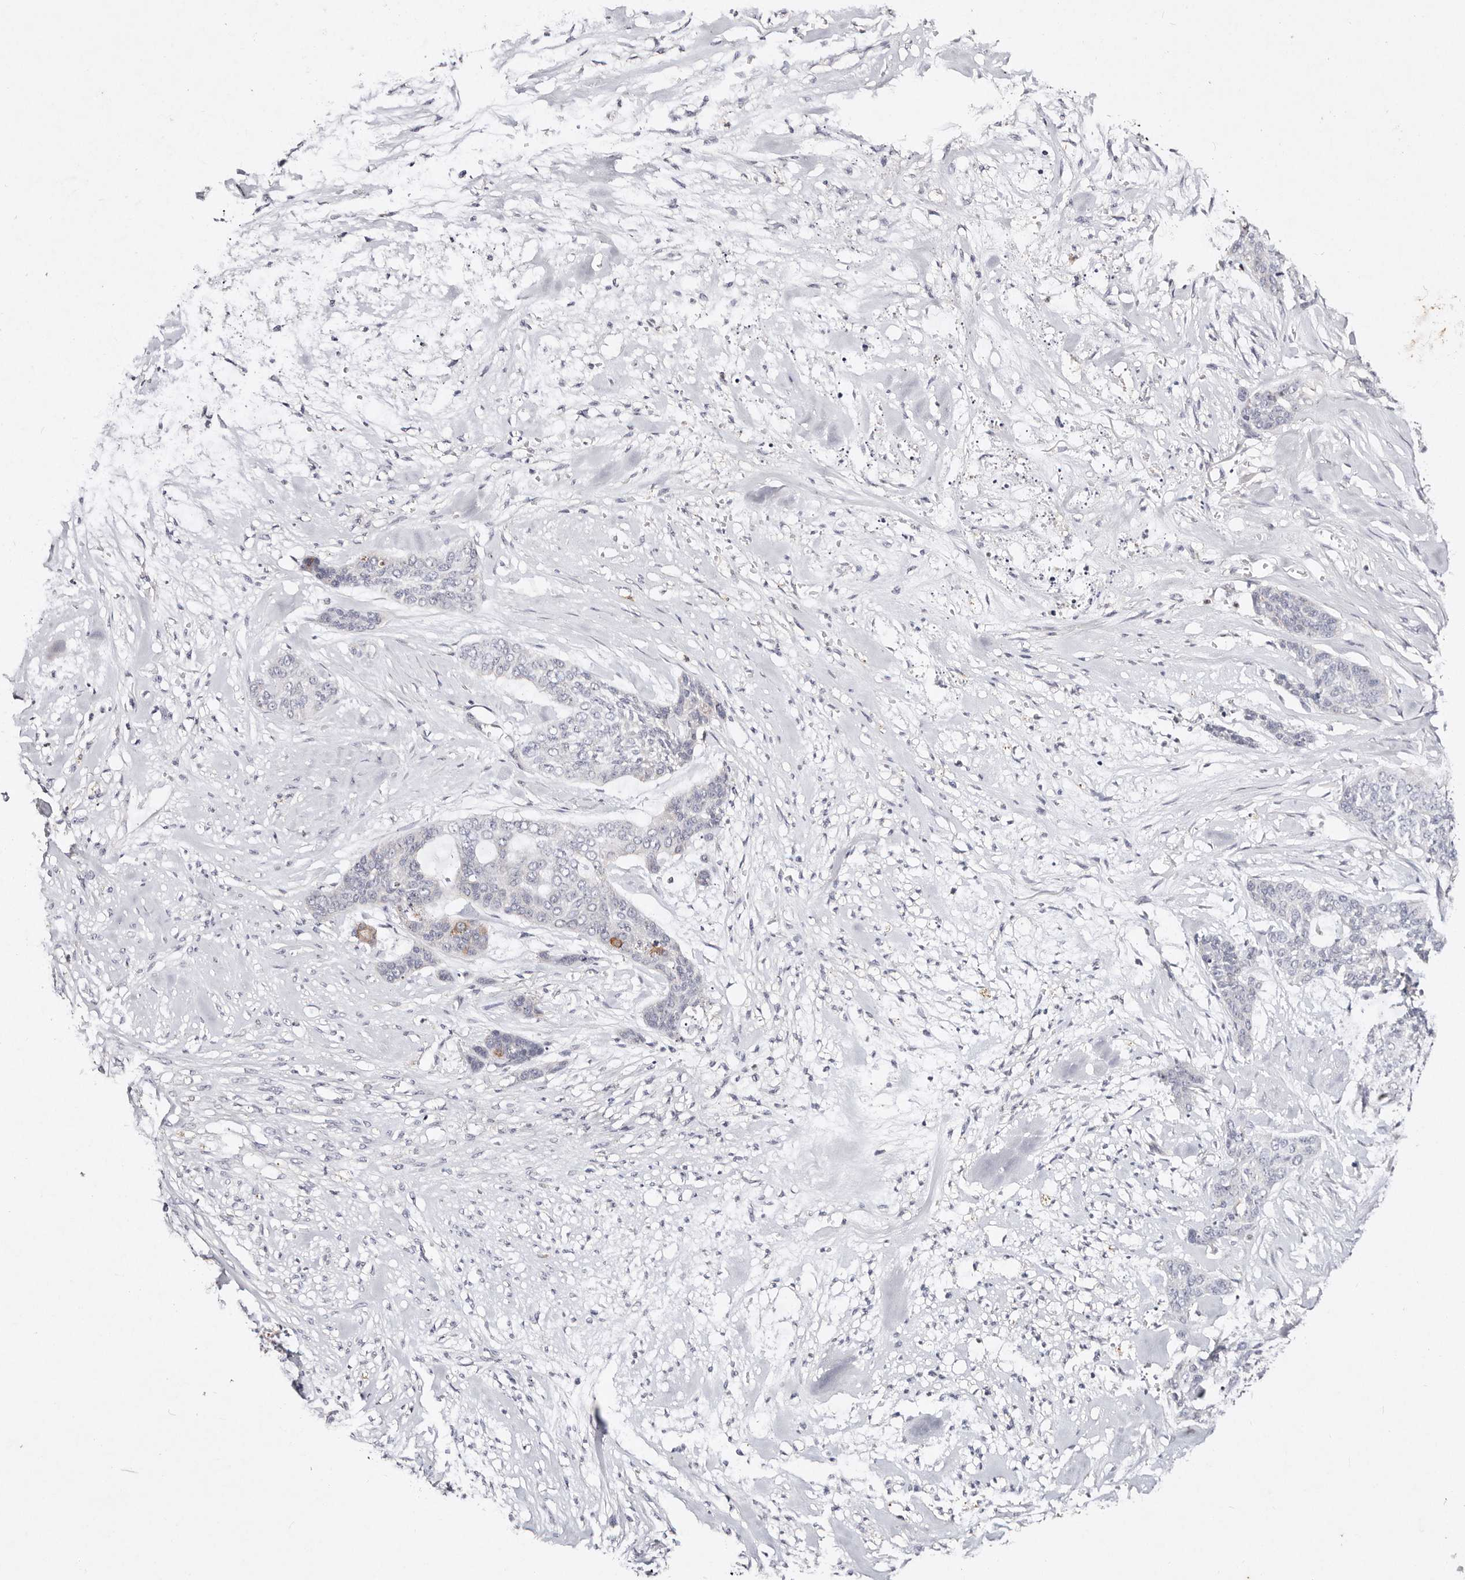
{"staining": {"intensity": "negative", "quantity": "none", "location": "none"}, "tissue": "skin cancer", "cell_type": "Tumor cells", "image_type": "cancer", "snomed": [{"axis": "morphology", "description": "Basal cell carcinoma"}, {"axis": "topography", "description": "Skin"}], "caption": "Immunohistochemistry (IHC) histopathology image of human skin basal cell carcinoma stained for a protein (brown), which shows no positivity in tumor cells. The staining was performed using DAB to visualize the protein expression in brown, while the nuclei were stained in blue with hematoxylin (Magnification: 20x).", "gene": "VIPAS39", "patient": {"sex": "female", "age": 64}}